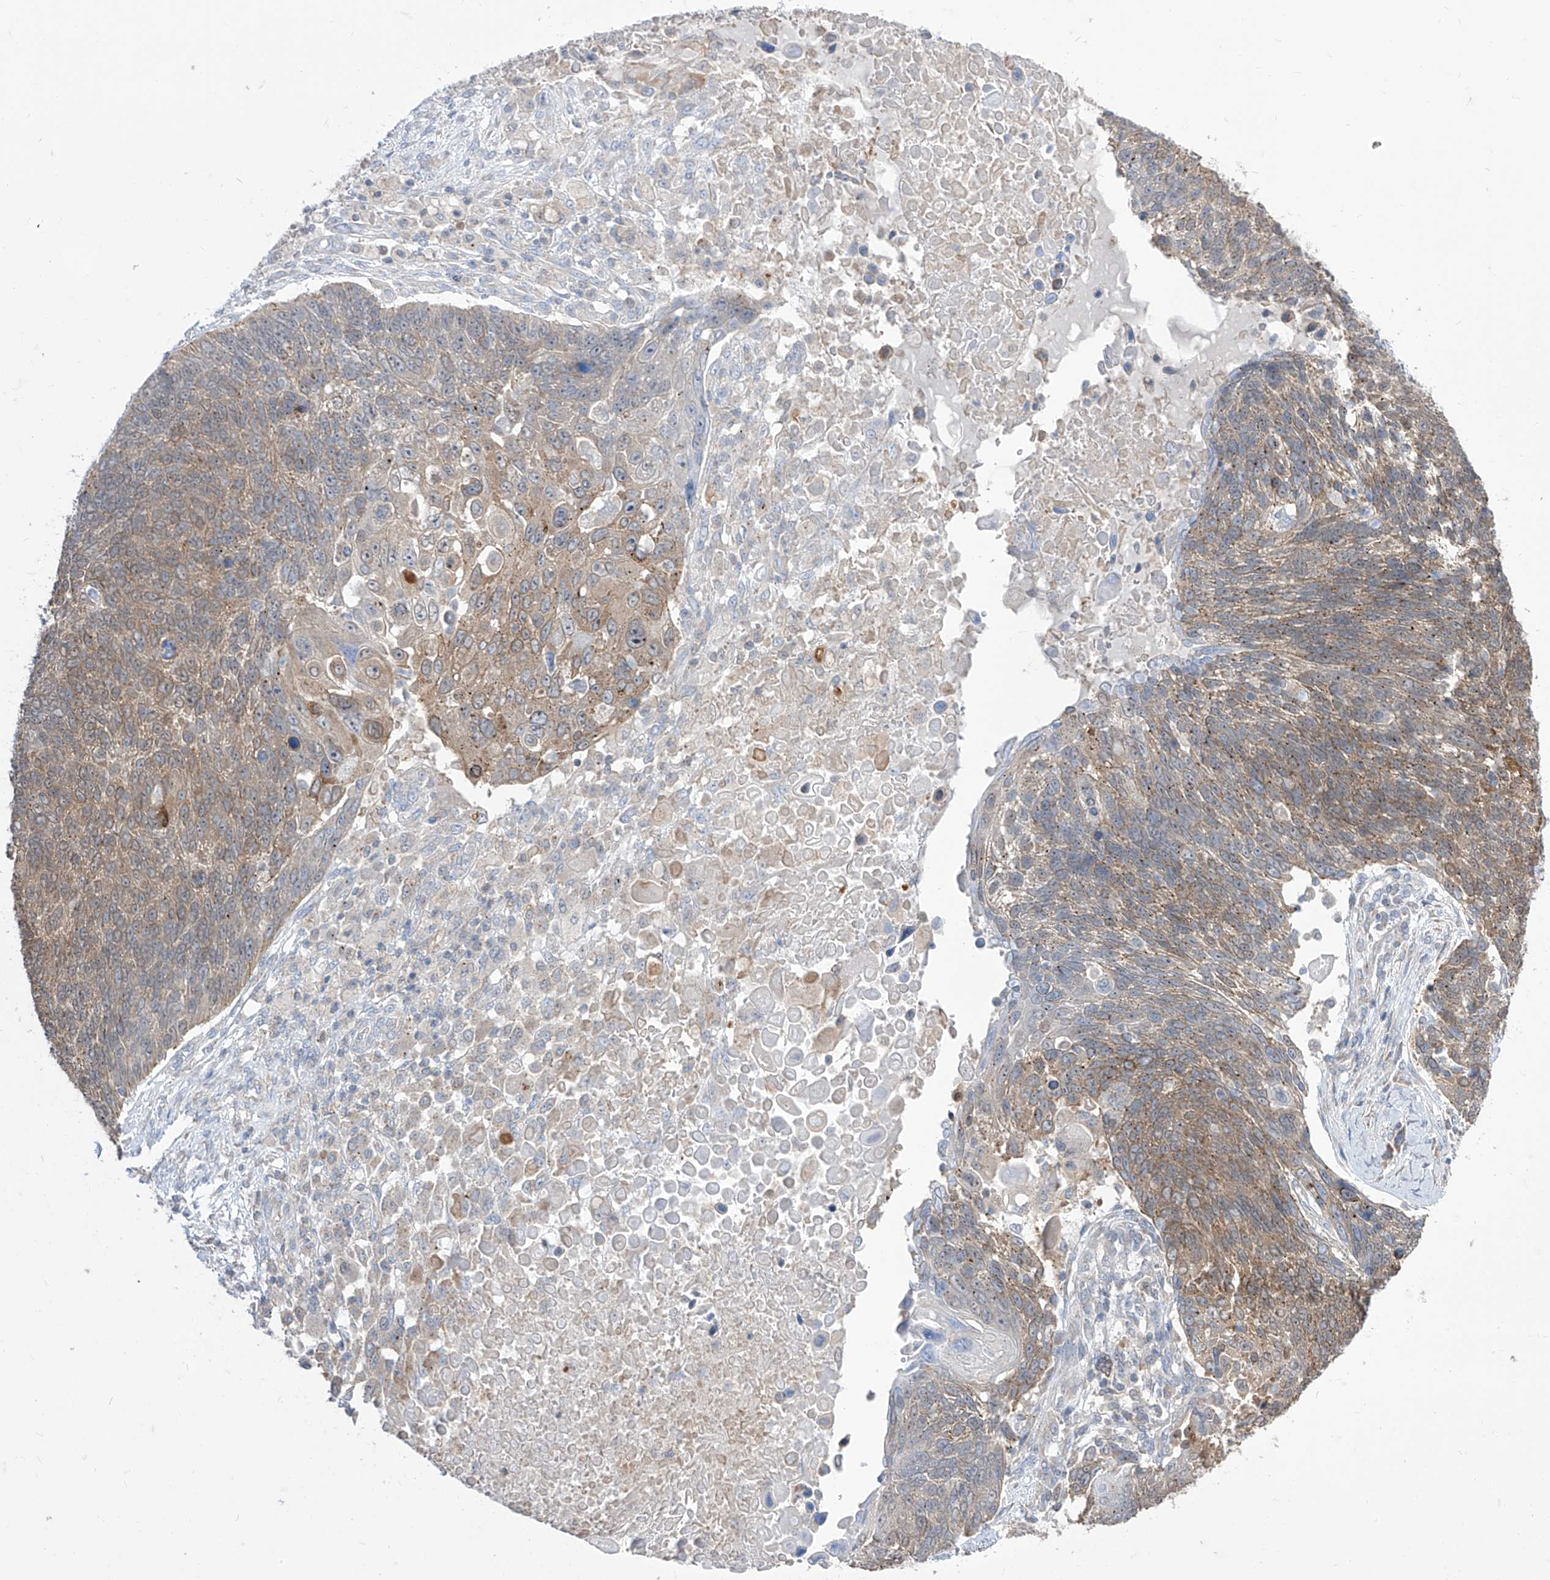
{"staining": {"intensity": "moderate", "quantity": ">75%", "location": "cytoplasmic/membranous"}, "tissue": "lung cancer", "cell_type": "Tumor cells", "image_type": "cancer", "snomed": [{"axis": "morphology", "description": "Squamous cell carcinoma, NOS"}, {"axis": "topography", "description": "Lung"}], "caption": "A micrograph showing moderate cytoplasmic/membranous expression in about >75% of tumor cells in lung cancer (squamous cell carcinoma), as visualized by brown immunohistochemical staining.", "gene": "BROX", "patient": {"sex": "male", "age": 66}}